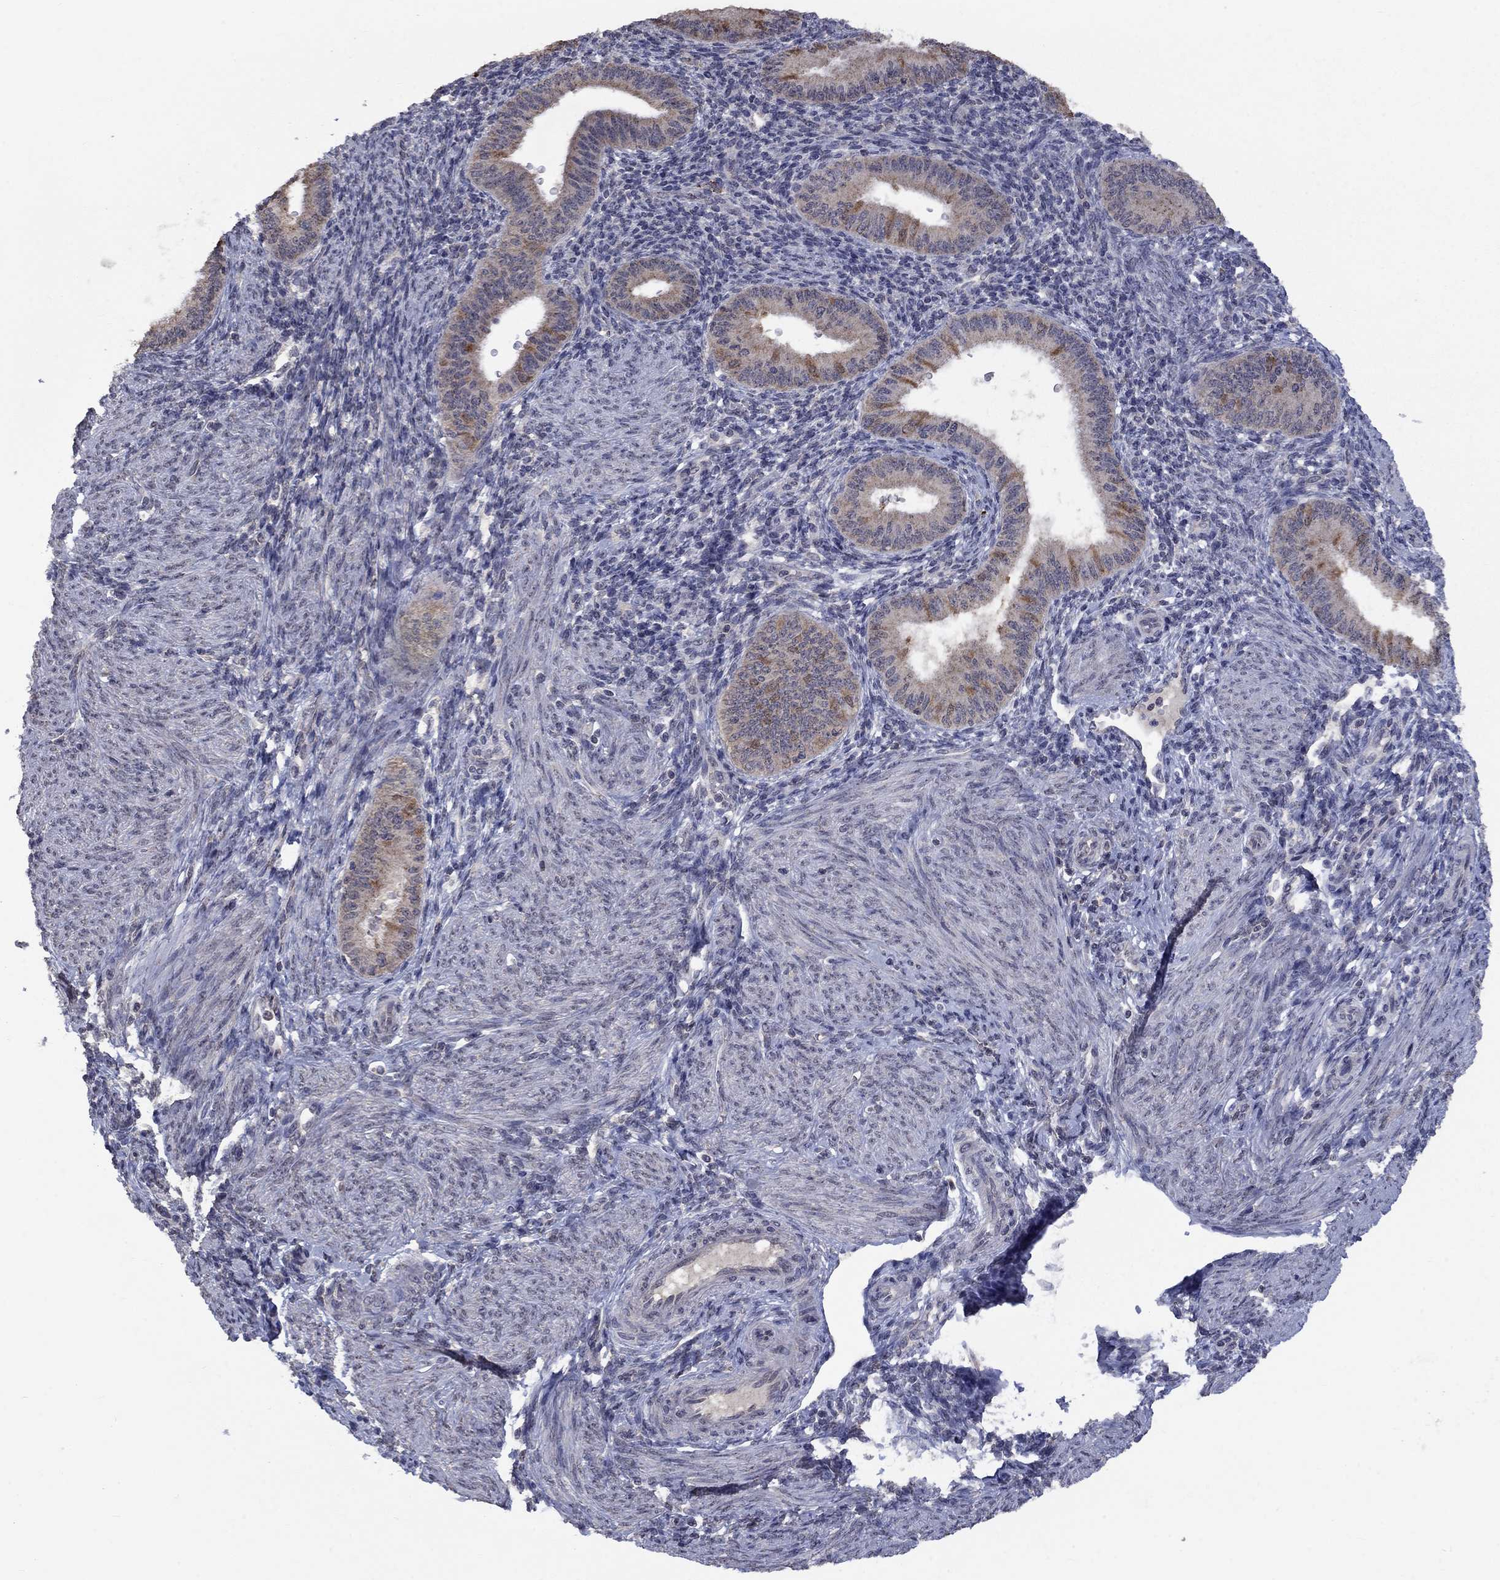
{"staining": {"intensity": "negative", "quantity": "none", "location": "none"}, "tissue": "endometrium", "cell_type": "Cells in endometrial stroma", "image_type": "normal", "snomed": [{"axis": "morphology", "description": "Normal tissue, NOS"}, {"axis": "topography", "description": "Endometrium"}], "caption": "High power microscopy histopathology image of an IHC micrograph of normal endometrium, revealing no significant expression in cells in endometrial stroma.", "gene": "SPATA33", "patient": {"sex": "female", "age": 39}}